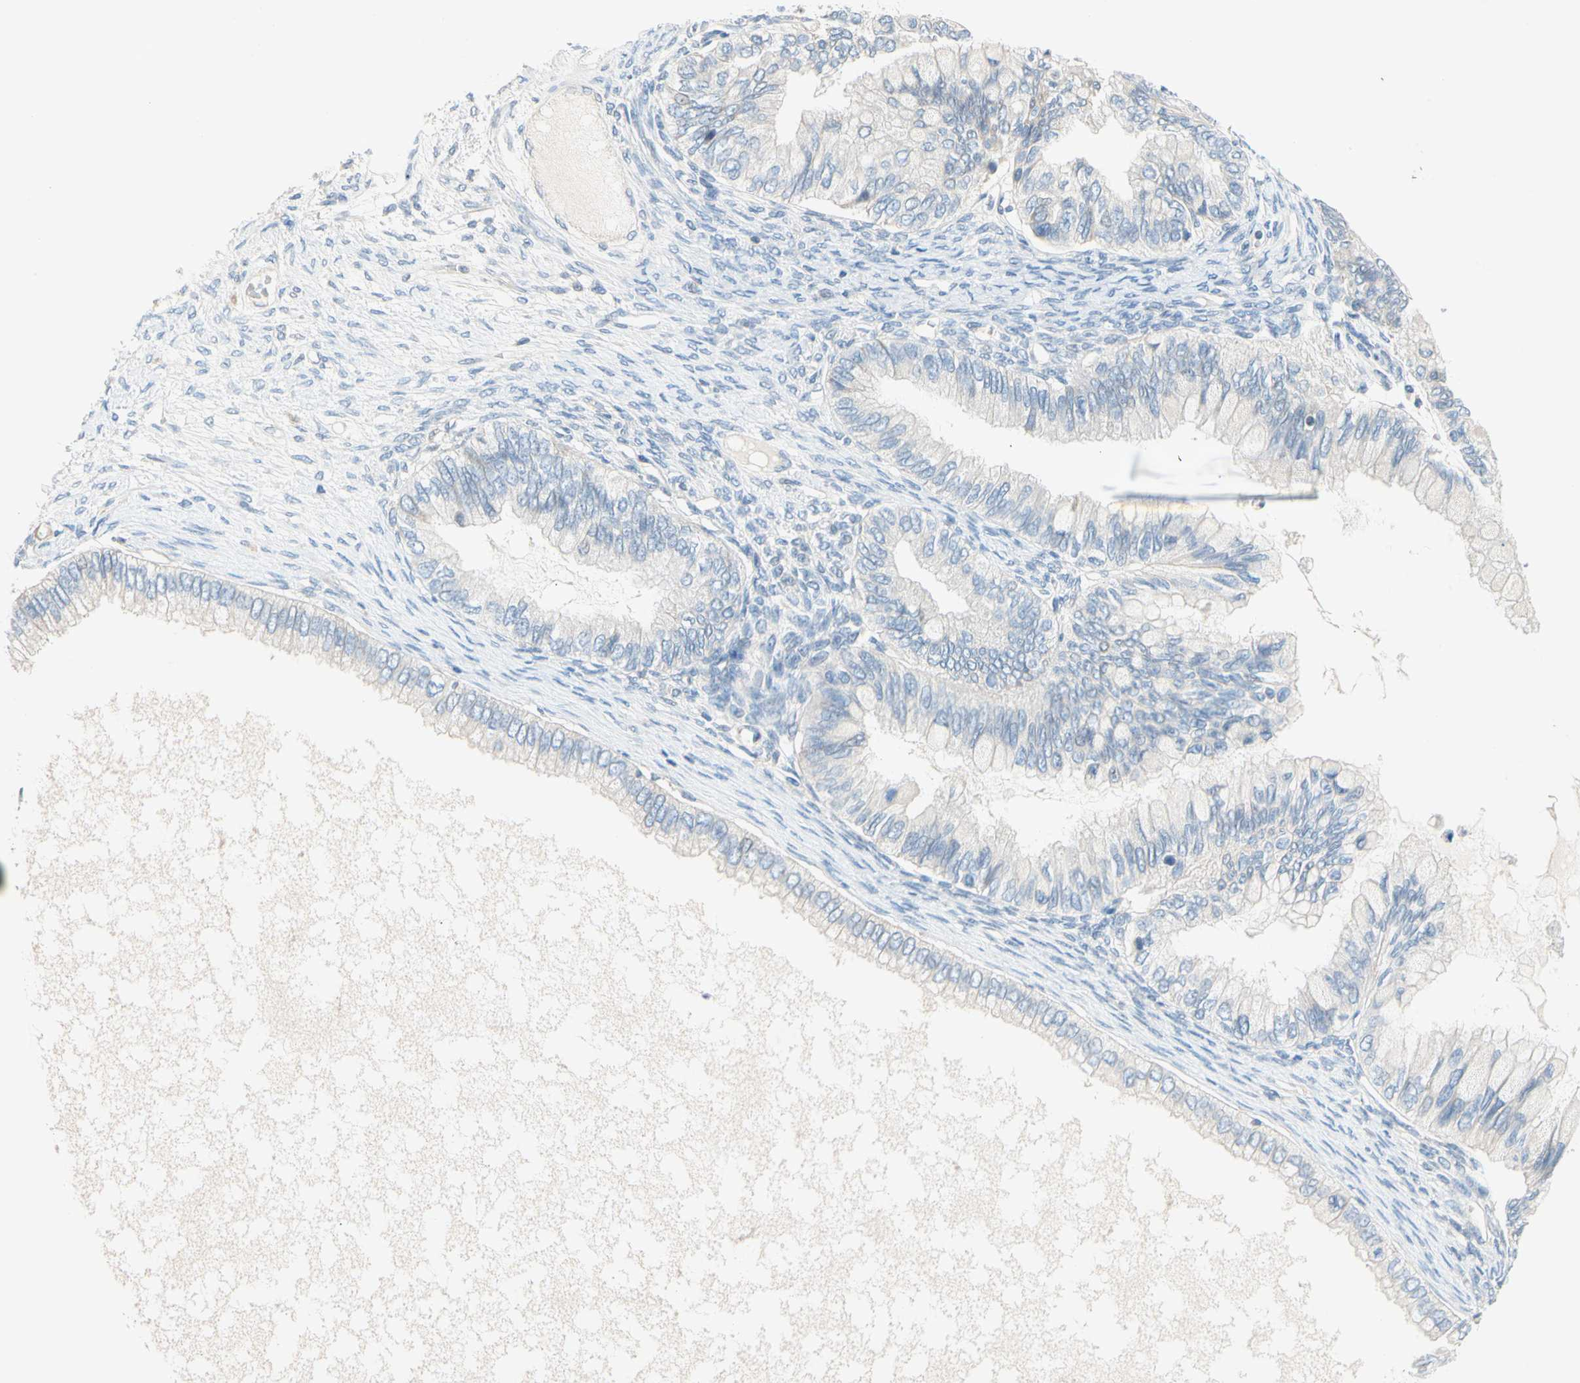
{"staining": {"intensity": "negative", "quantity": "none", "location": "none"}, "tissue": "ovarian cancer", "cell_type": "Tumor cells", "image_type": "cancer", "snomed": [{"axis": "morphology", "description": "Cystadenocarcinoma, mucinous, NOS"}, {"axis": "topography", "description": "Ovary"}], "caption": "Human ovarian cancer (mucinous cystadenocarcinoma) stained for a protein using immunohistochemistry (IHC) shows no staining in tumor cells.", "gene": "CCM2L", "patient": {"sex": "female", "age": 80}}